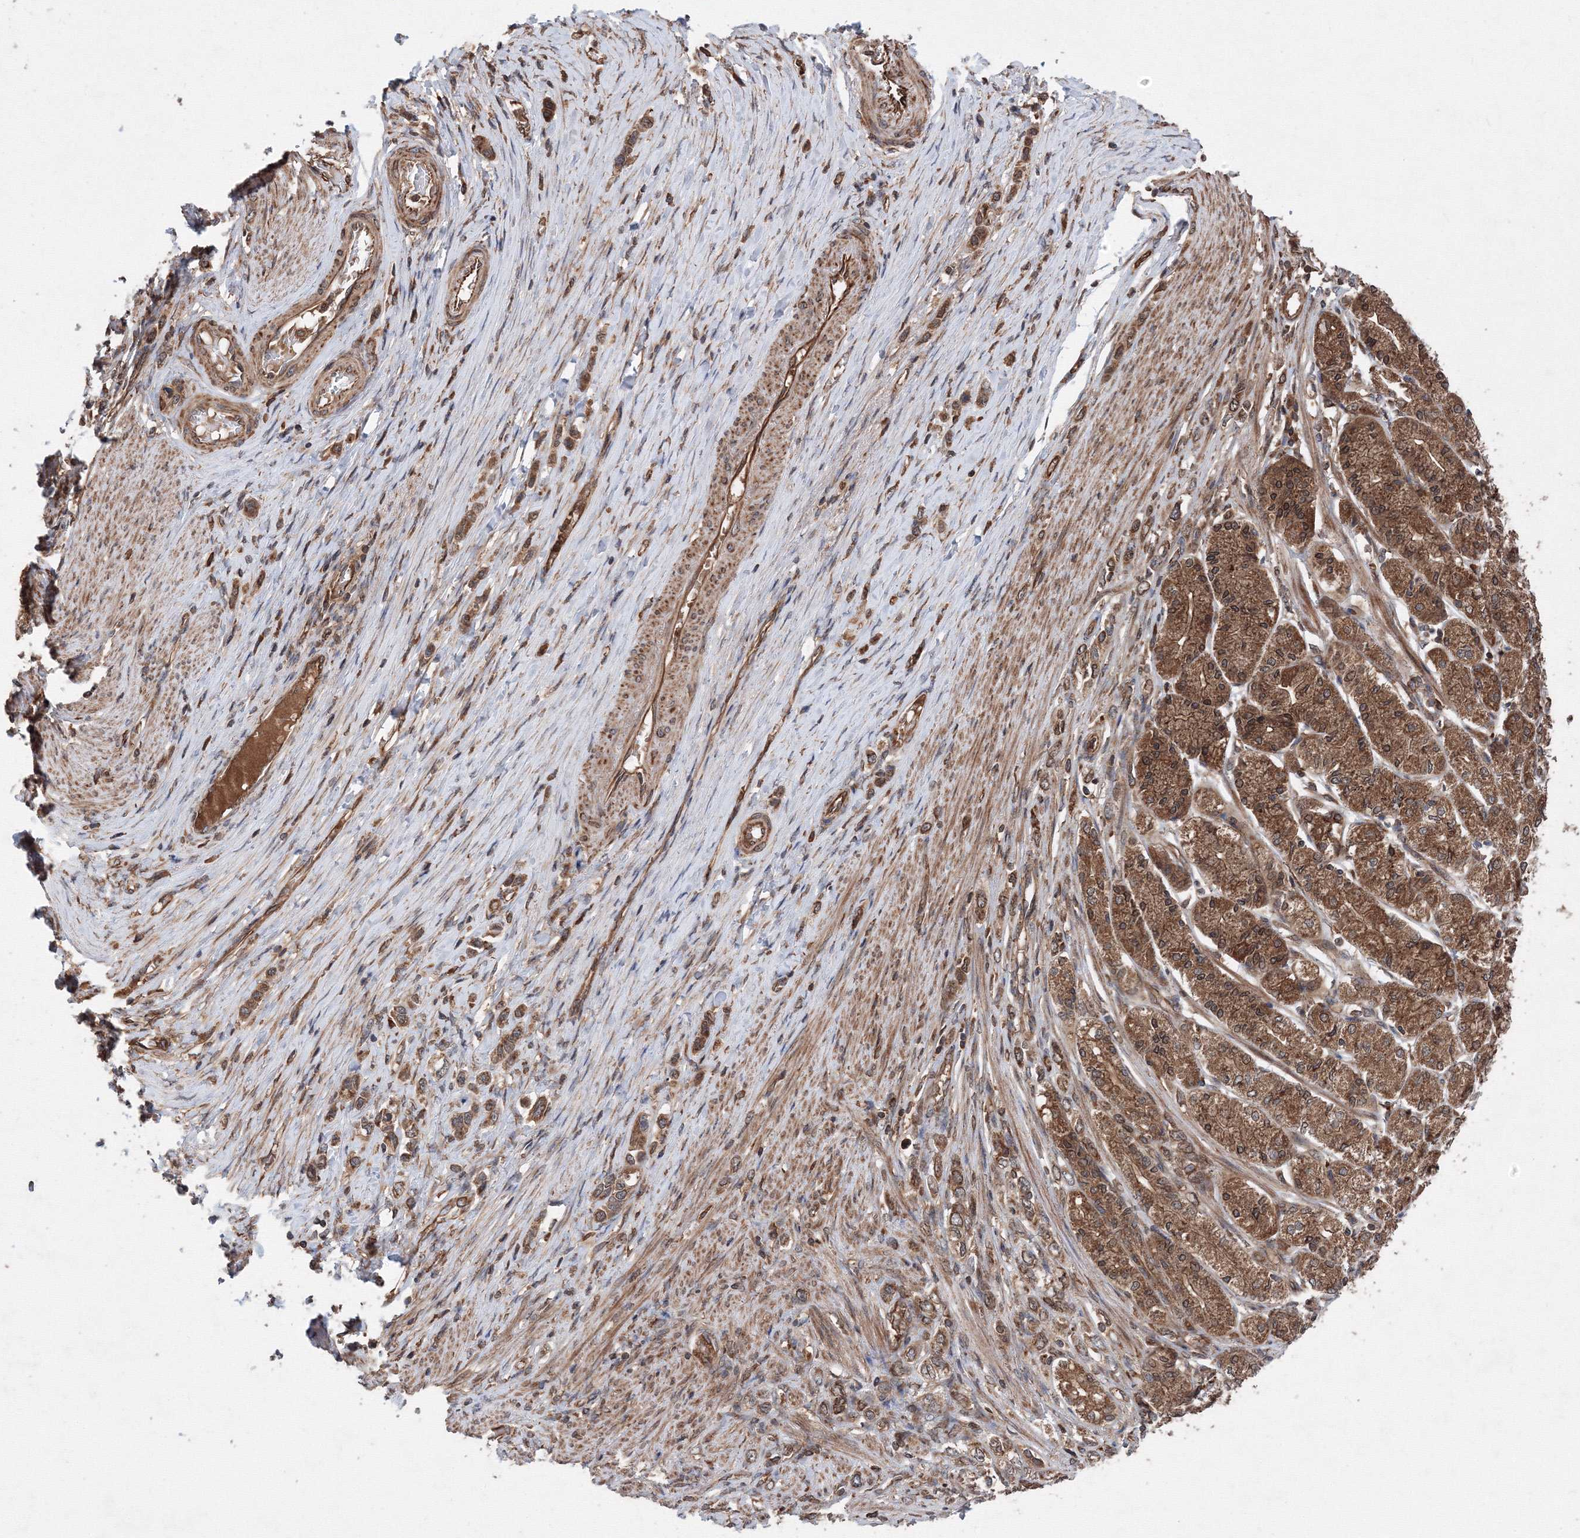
{"staining": {"intensity": "moderate", "quantity": ">75%", "location": "cytoplasmic/membranous"}, "tissue": "stomach cancer", "cell_type": "Tumor cells", "image_type": "cancer", "snomed": [{"axis": "morphology", "description": "Adenocarcinoma, NOS"}, {"axis": "topography", "description": "Stomach"}], "caption": "Human adenocarcinoma (stomach) stained with a protein marker shows moderate staining in tumor cells.", "gene": "ATG3", "patient": {"sex": "female", "age": 65}}